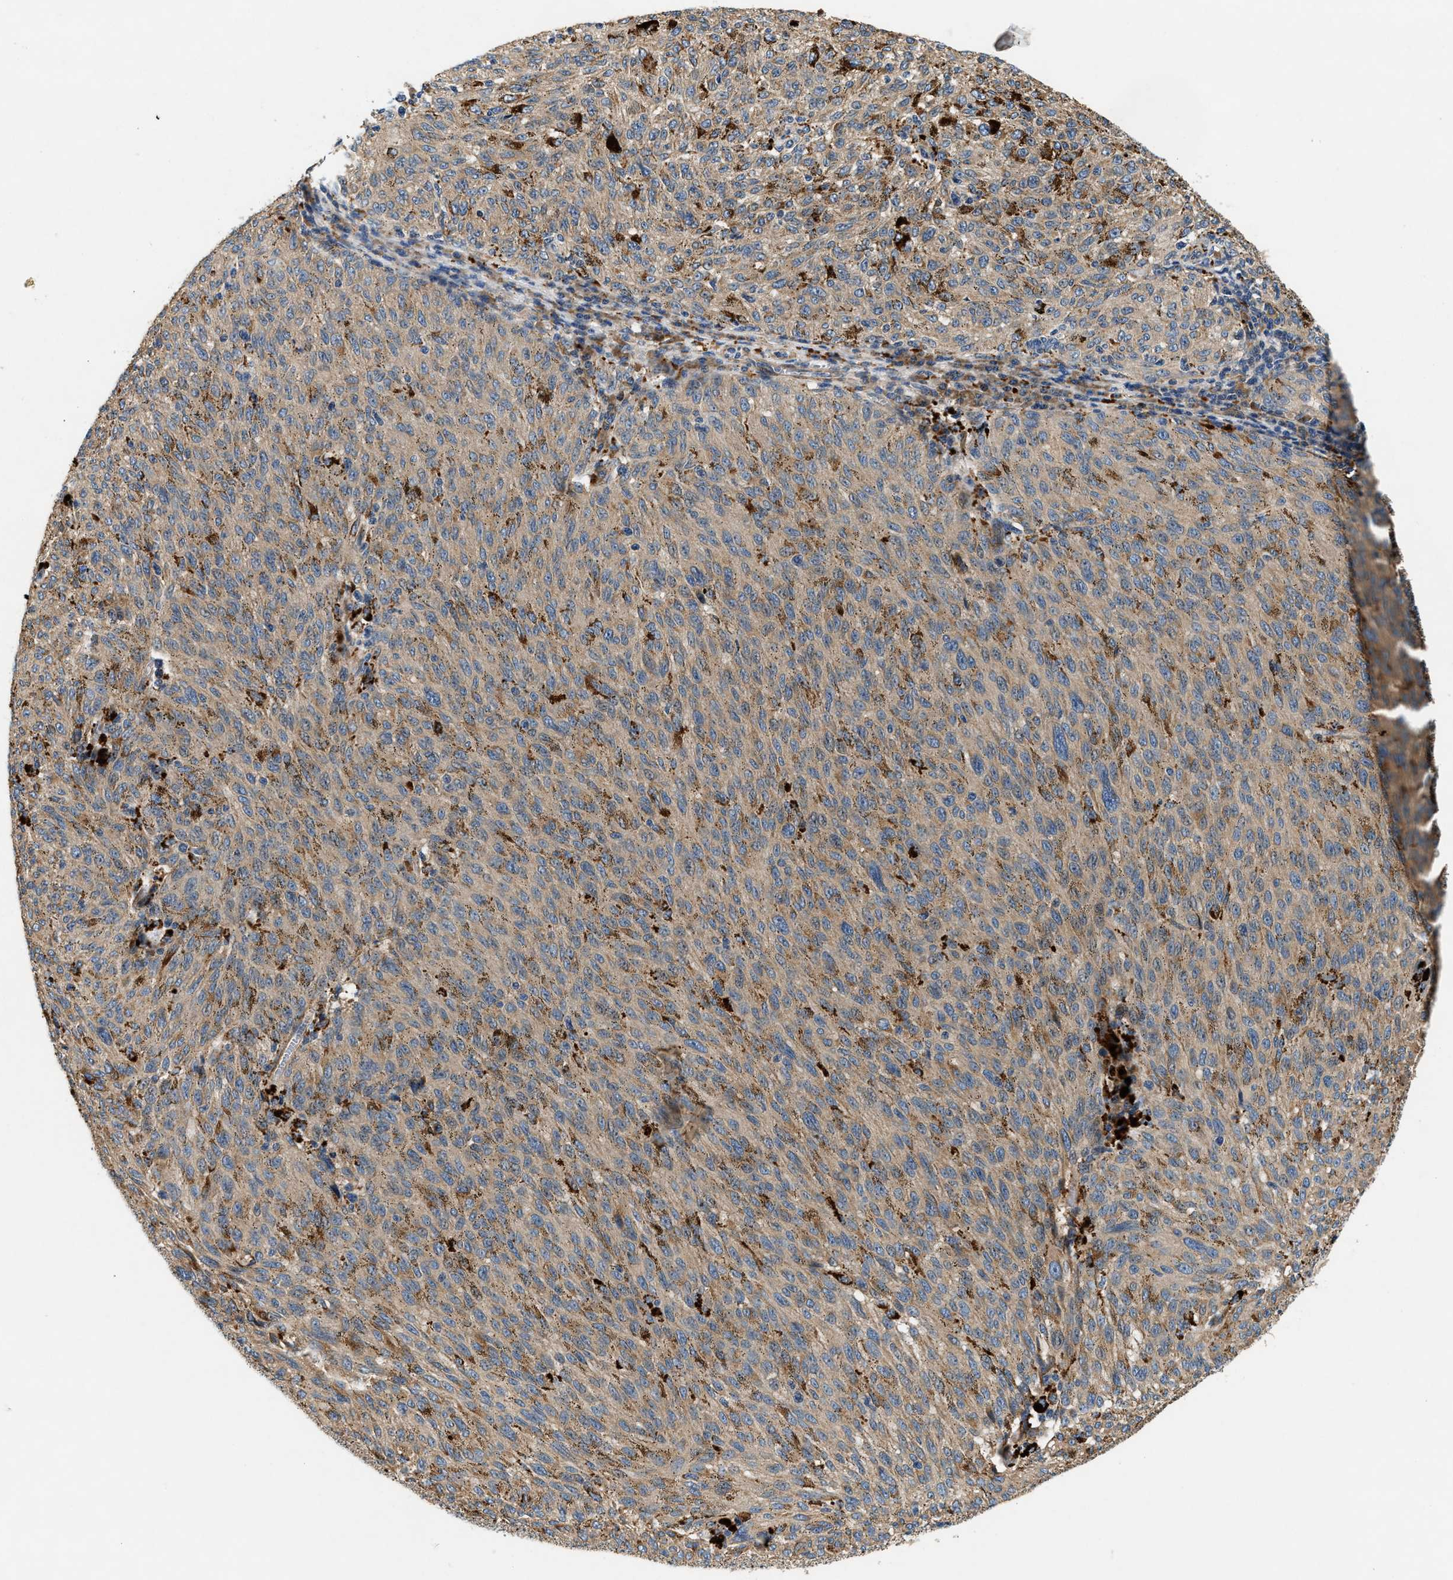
{"staining": {"intensity": "moderate", "quantity": ">75%", "location": "cytoplasmic/membranous"}, "tissue": "melanoma", "cell_type": "Tumor cells", "image_type": "cancer", "snomed": [{"axis": "morphology", "description": "Malignant melanoma, NOS"}, {"axis": "topography", "description": "Skin"}], "caption": "Malignant melanoma stained with a protein marker demonstrates moderate staining in tumor cells.", "gene": "DUSP10", "patient": {"sex": "female", "age": 72}}